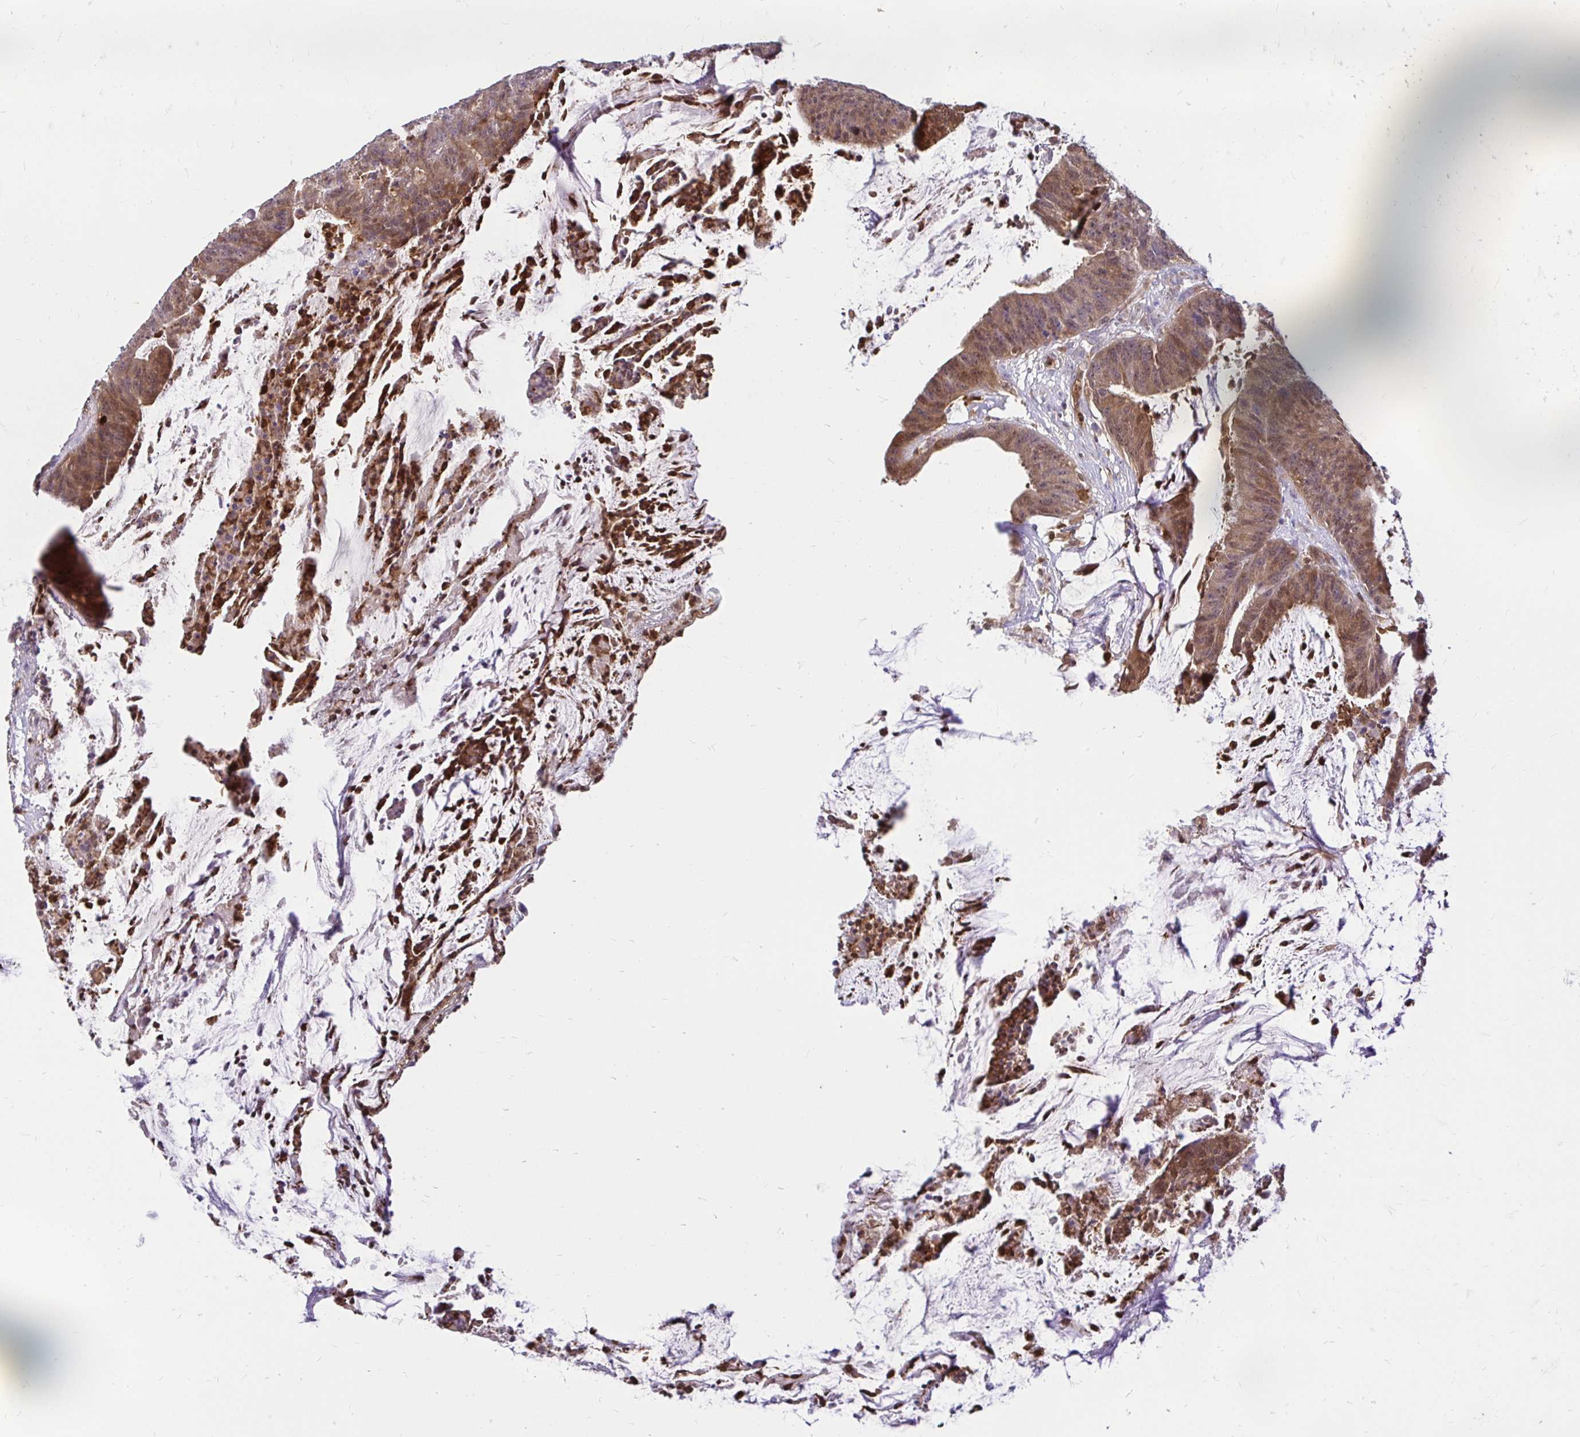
{"staining": {"intensity": "moderate", "quantity": ">75%", "location": "cytoplasmic/membranous"}, "tissue": "colorectal cancer", "cell_type": "Tumor cells", "image_type": "cancer", "snomed": [{"axis": "morphology", "description": "Adenocarcinoma, NOS"}, {"axis": "topography", "description": "Colon"}], "caption": "A brown stain highlights moderate cytoplasmic/membranous expression of a protein in human adenocarcinoma (colorectal) tumor cells.", "gene": "PYCARD", "patient": {"sex": "female", "age": 78}}